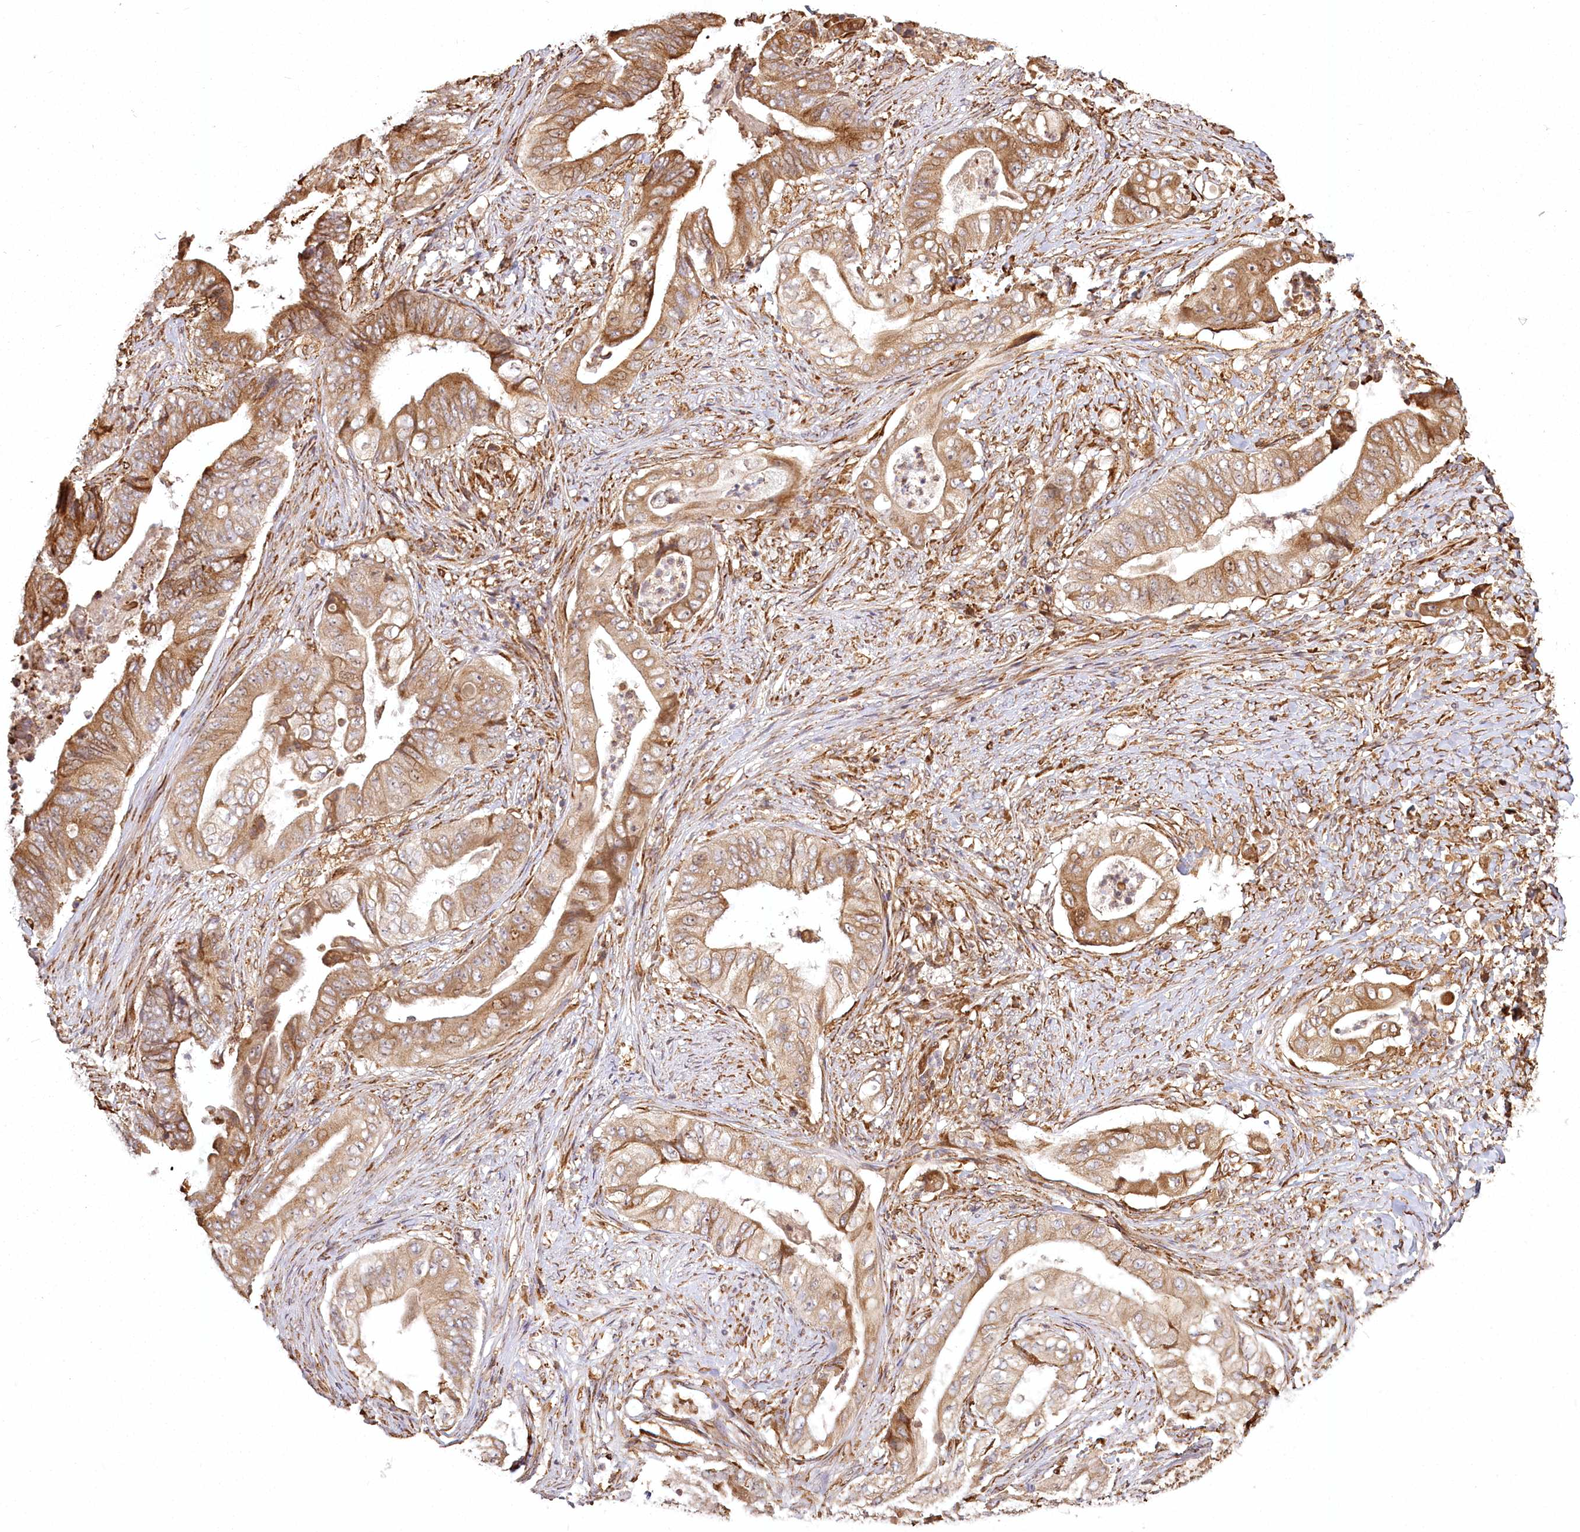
{"staining": {"intensity": "moderate", "quantity": ">75%", "location": "cytoplasmic/membranous"}, "tissue": "stomach cancer", "cell_type": "Tumor cells", "image_type": "cancer", "snomed": [{"axis": "morphology", "description": "Adenocarcinoma, NOS"}, {"axis": "topography", "description": "Stomach"}], "caption": "A high-resolution histopathology image shows immunohistochemistry staining of stomach adenocarcinoma, which exhibits moderate cytoplasmic/membranous staining in about >75% of tumor cells.", "gene": "FAM13A", "patient": {"sex": "female", "age": 73}}